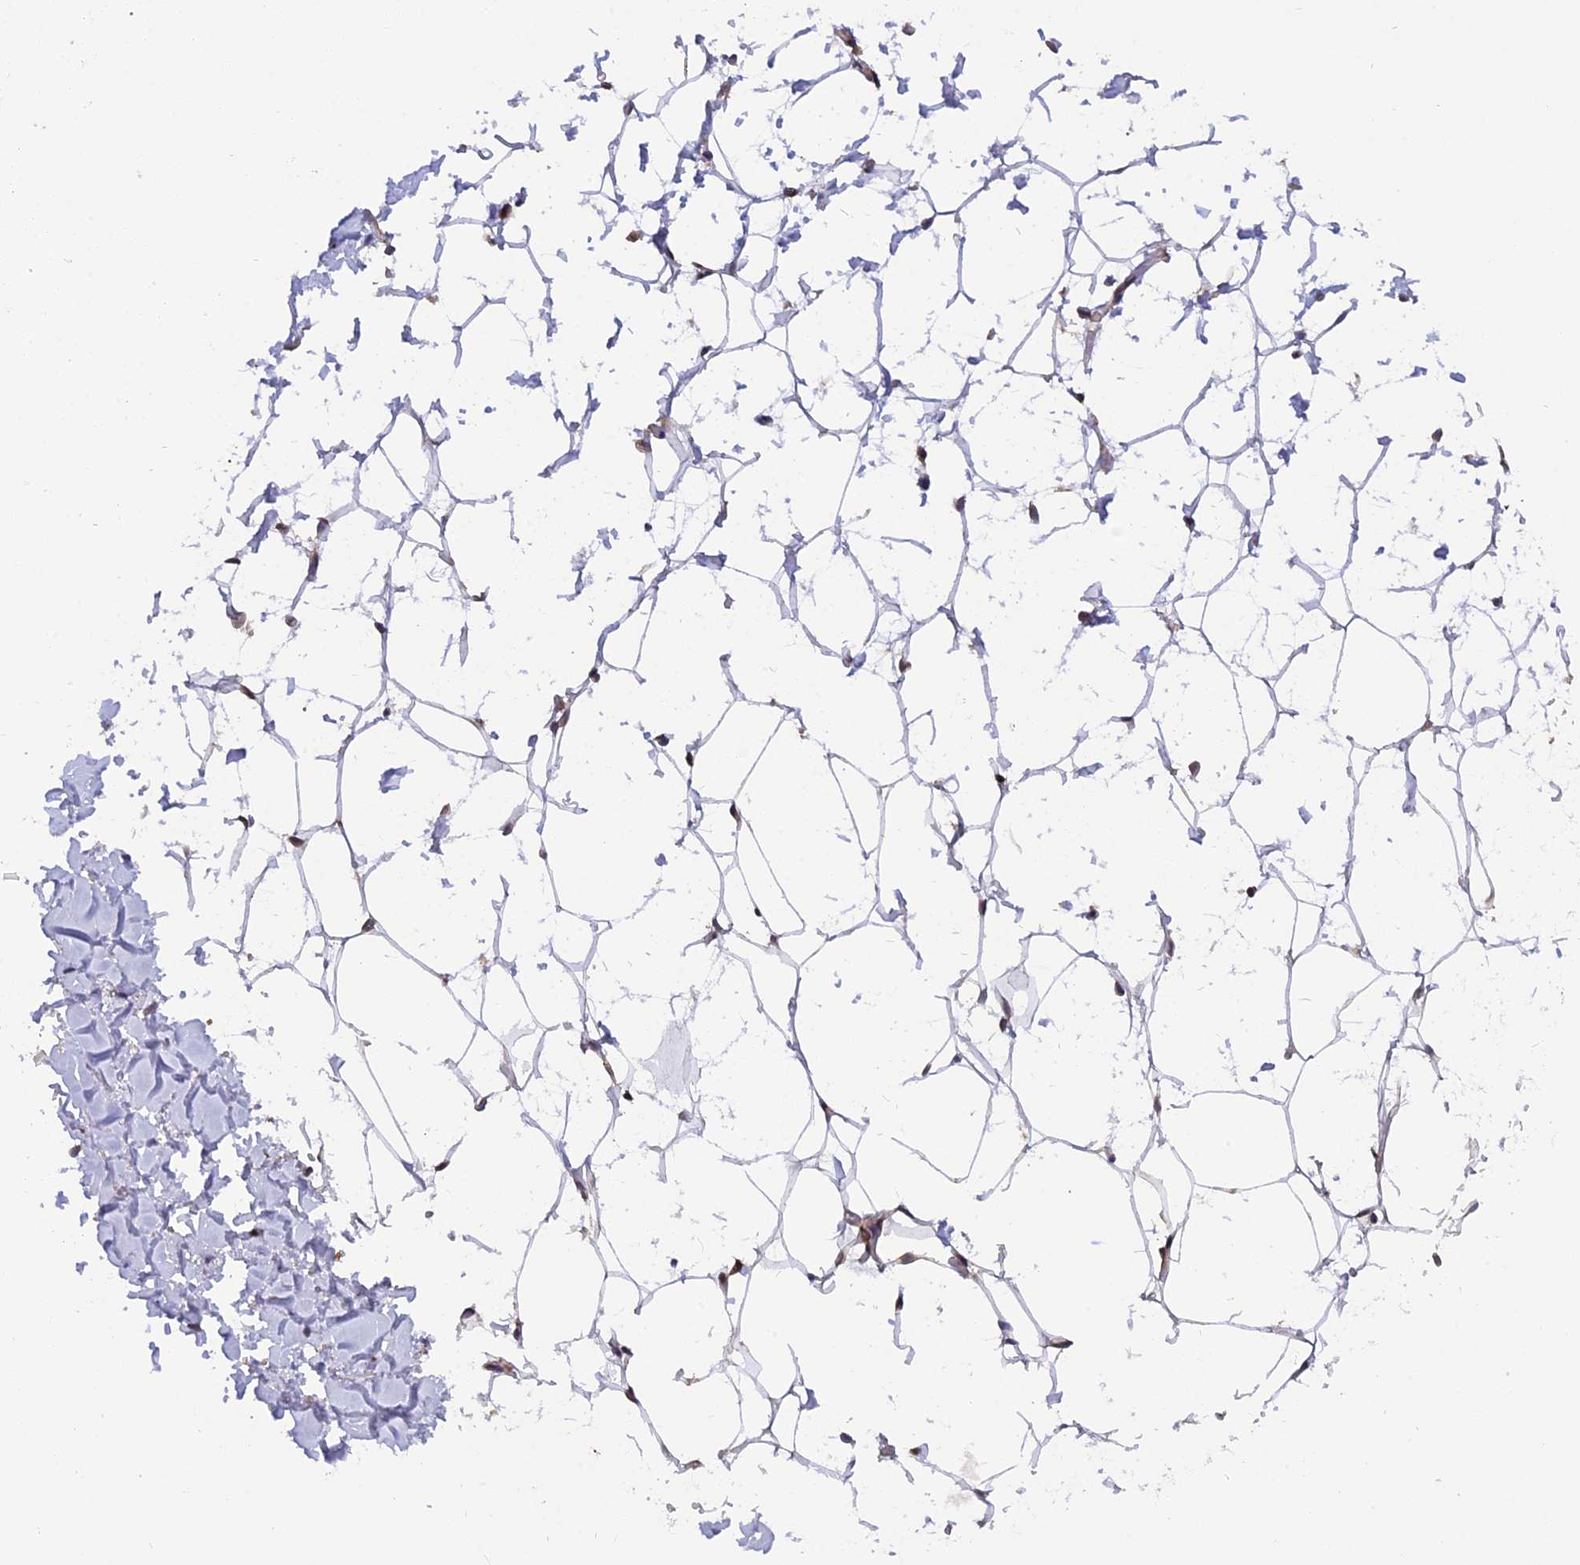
{"staining": {"intensity": "negative", "quantity": "none", "location": "none"}, "tissue": "adipose tissue", "cell_type": "Adipocytes", "image_type": "normal", "snomed": [{"axis": "morphology", "description": "Normal tissue, NOS"}, {"axis": "topography", "description": "Breast"}], "caption": "IHC micrograph of benign adipose tissue stained for a protein (brown), which displays no expression in adipocytes.", "gene": "CHMP2A", "patient": {"sex": "female", "age": 26}}